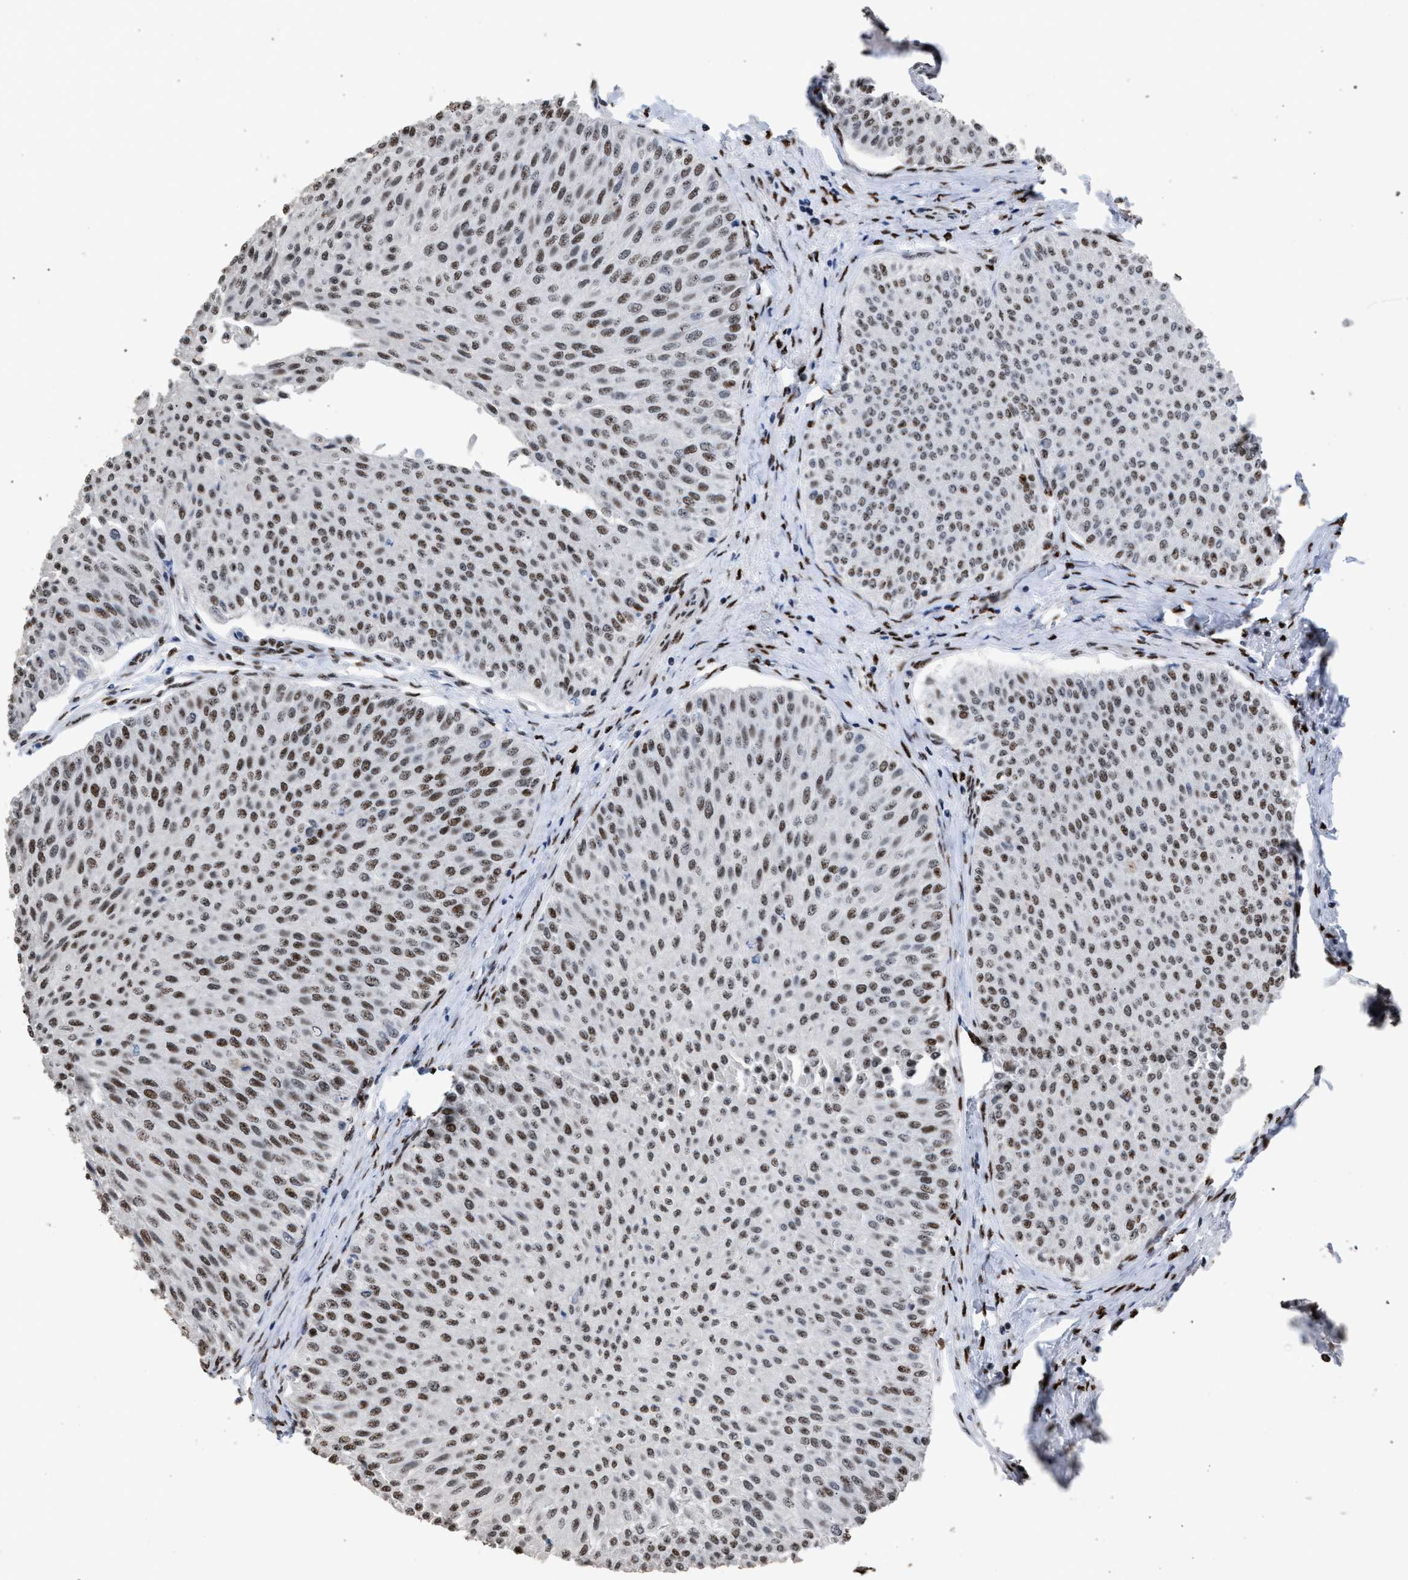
{"staining": {"intensity": "moderate", "quantity": ">75%", "location": "nuclear"}, "tissue": "urothelial cancer", "cell_type": "Tumor cells", "image_type": "cancer", "snomed": [{"axis": "morphology", "description": "Urothelial carcinoma, Low grade"}, {"axis": "topography", "description": "Urinary bladder"}], "caption": "Urothelial carcinoma (low-grade) stained for a protein shows moderate nuclear positivity in tumor cells. (DAB (3,3'-diaminobenzidine) = brown stain, brightfield microscopy at high magnification).", "gene": "TP53BP1", "patient": {"sex": "male", "age": 78}}